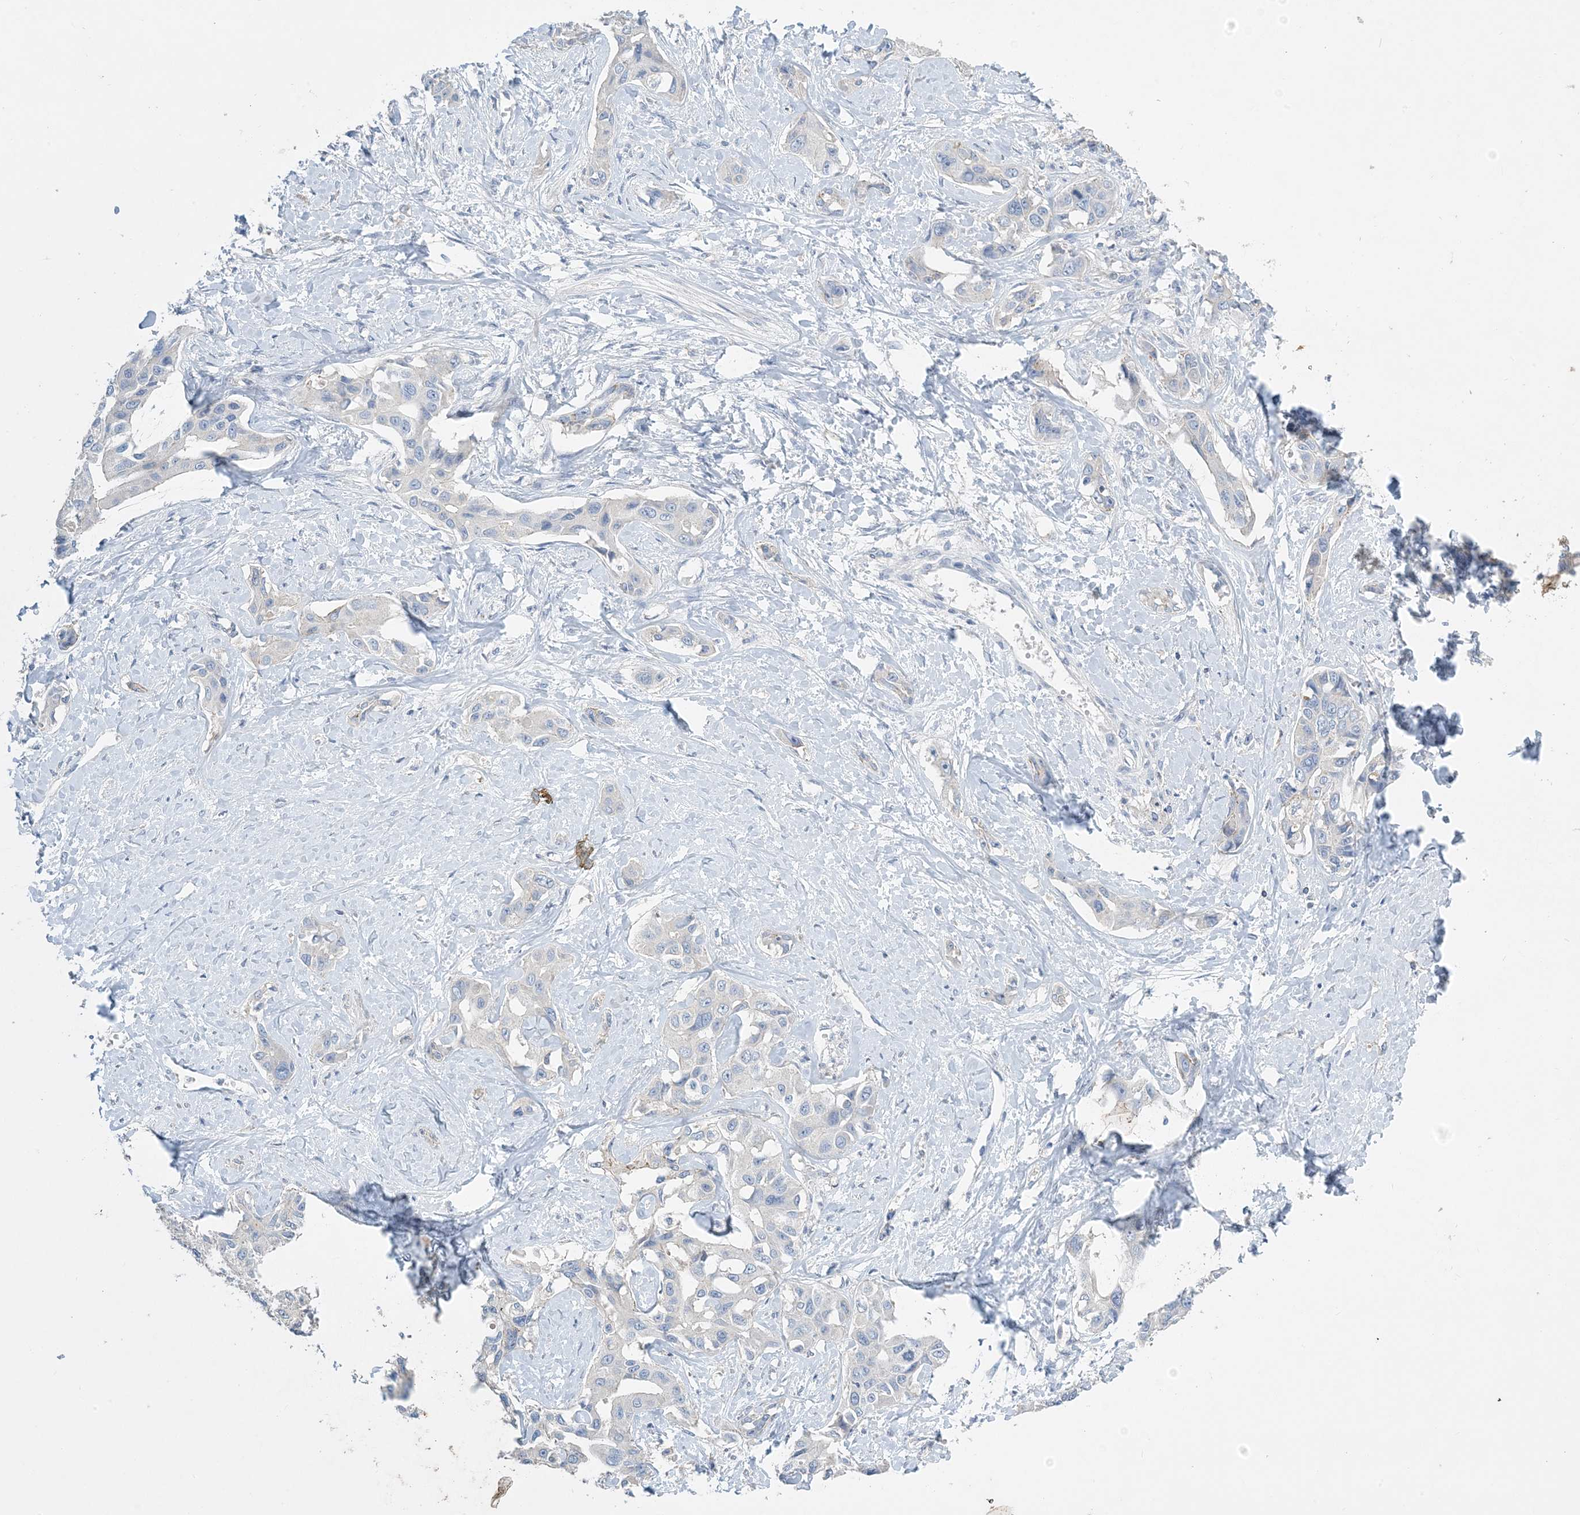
{"staining": {"intensity": "negative", "quantity": "none", "location": "none"}, "tissue": "liver cancer", "cell_type": "Tumor cells", "image_type": "cancer", "snomed": [{"axis": "morphology", "description": "Cholangiocarcinoma"}, {"axis": "topography", "description": "Liver"}], "caption": "Tumor cells are negative for protein expression in human liver cancer.", "gene": "KPRP", "patient": {"sex": "male", "age": 59}}